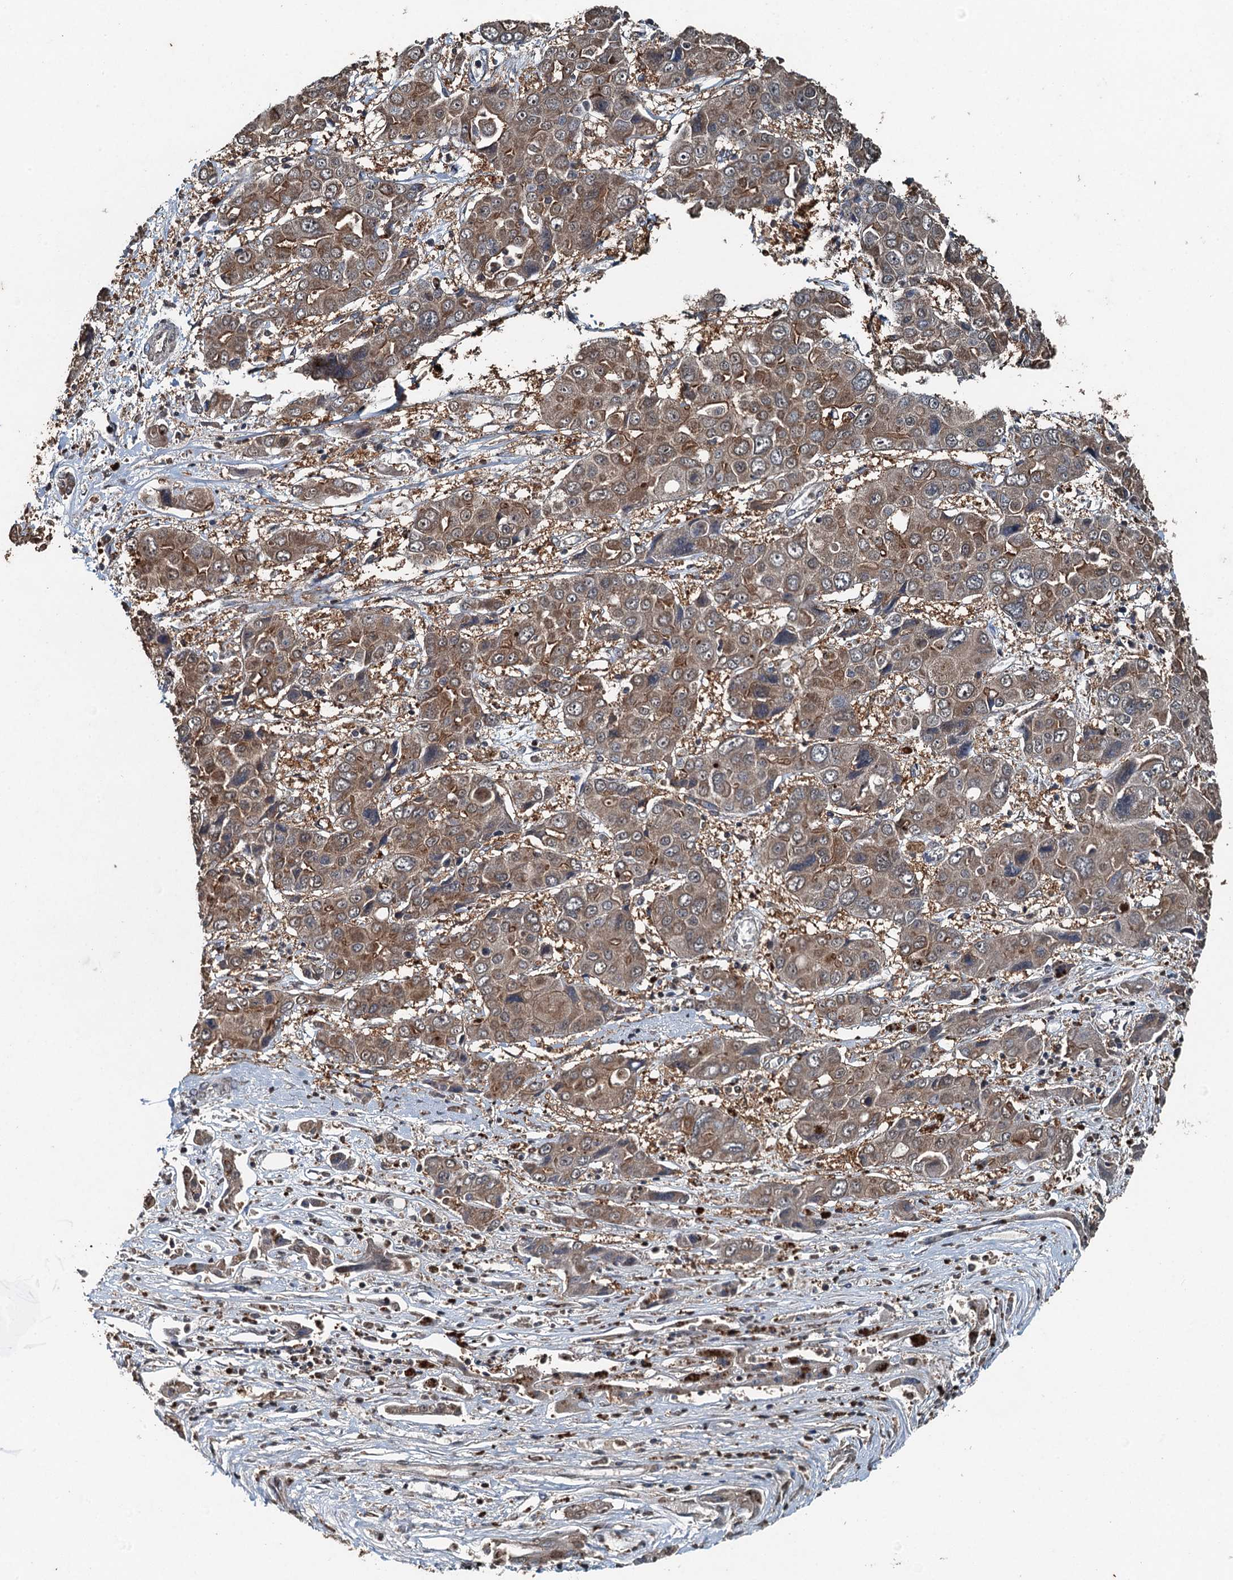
{"staining": {"intensity": "moderate", "quantity": ">75%", "location": "cytoplasmic/membranous"}, "tissue": "liver cancer", "cell_type": "Tumor cells", "image_type": "cancer", "snomed": [{"axis": "morphology", "description": "Cholangiocarcinoma"}, {"axis": "topography", "description": "Liver"}], "caption": "Moderate cytoplasmic/membranous staining is seen in about >75% of tumor cells in liver cholangiocarcinoma. The protein is stained brown, and the nuclei are stained in blue (DAB (3,3'-diaminobenzidine) IHC with brightfield microscopy, high magnification).", "gene": "TCTN1", "patient": {"sex": "male", "age": 67}}